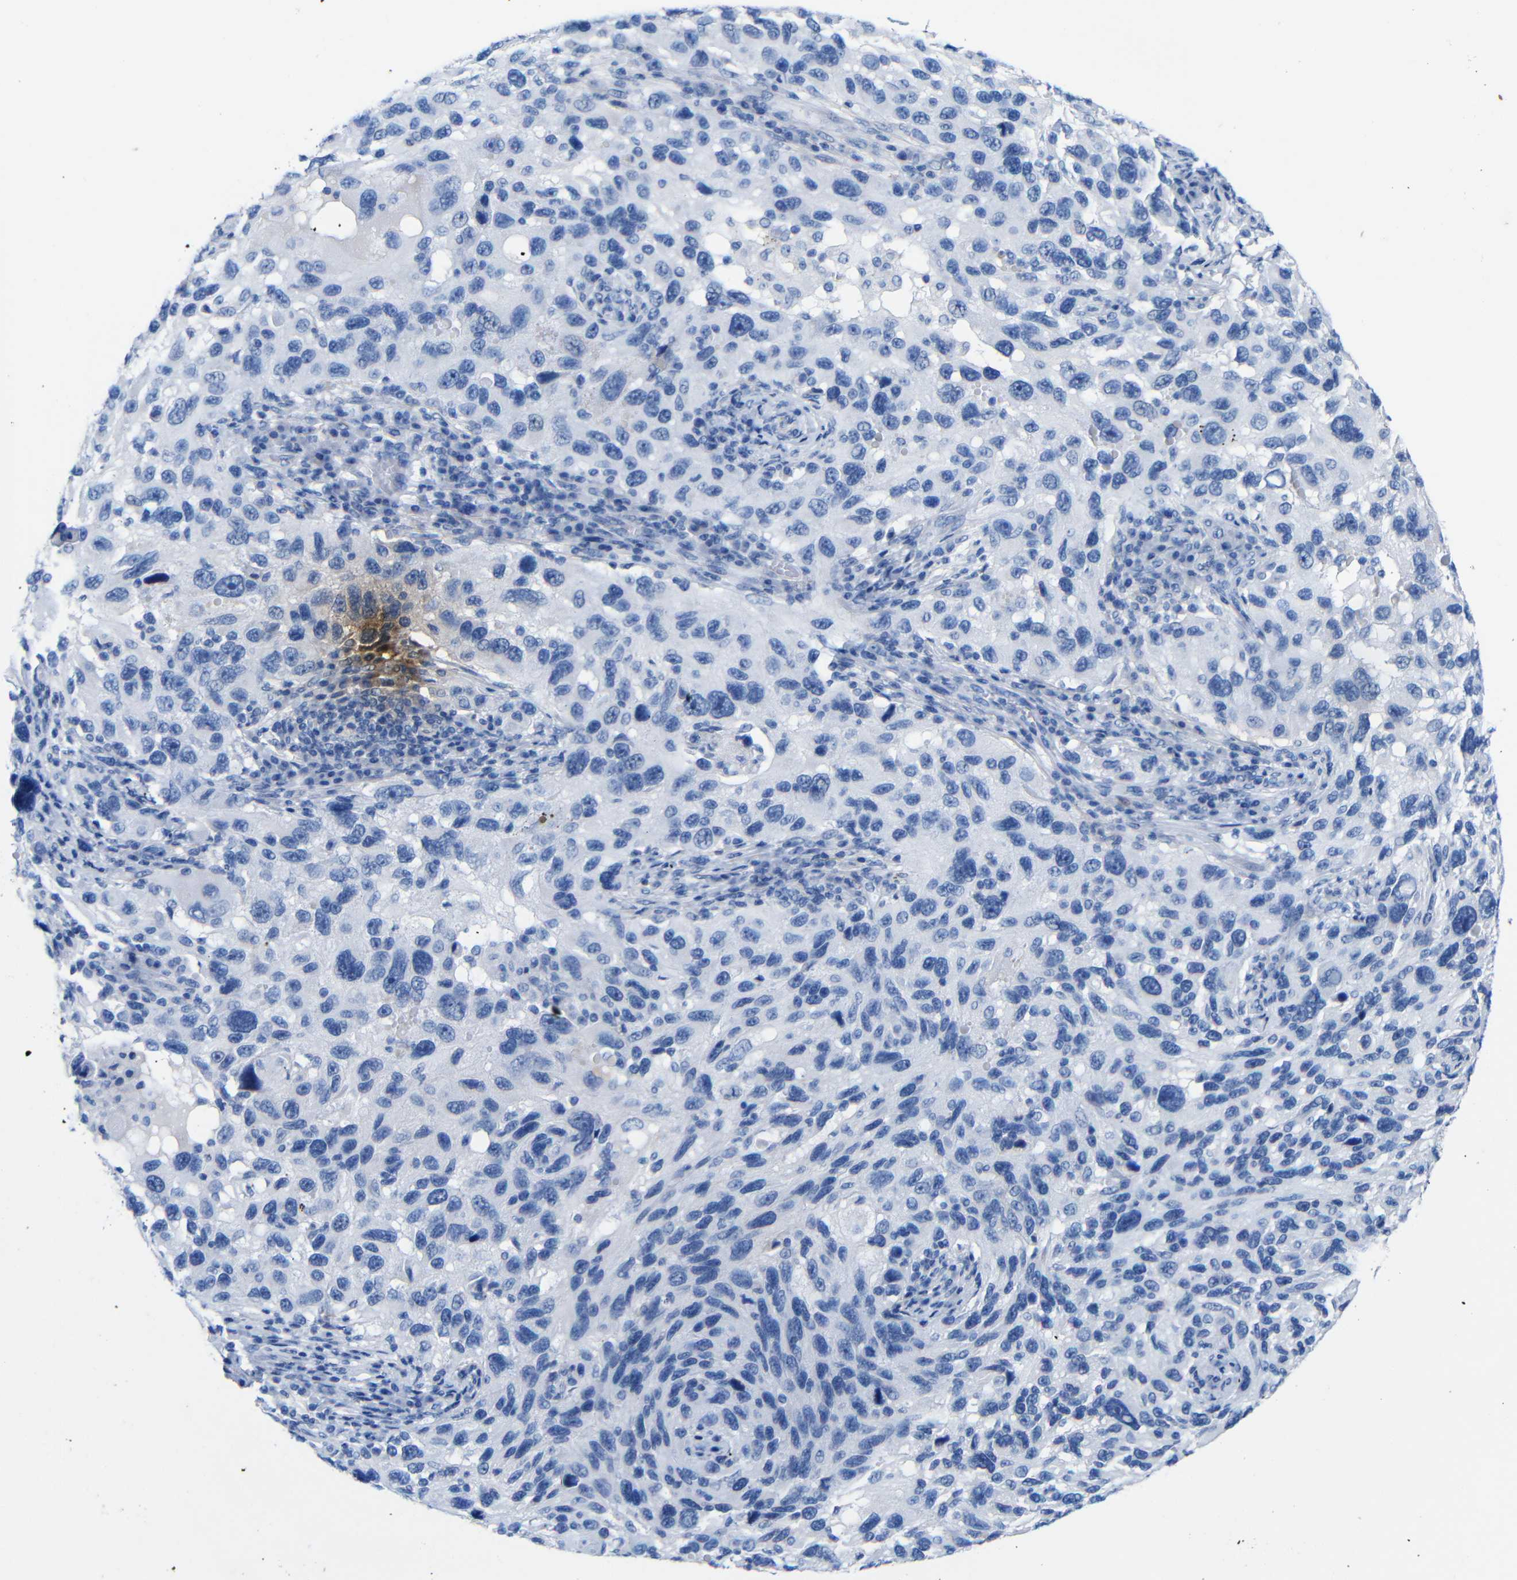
{"staining": {"intensity": "negative", "quantity": "none", "location": "none"}, "tissue": "melanoma", "cell_type": "Tumor cells", "image_type": "cancer", "snomed": [{"axis": "morphology", "description": "Malignant melanoma, NOS"}, {"axis": "topography", "description": "Skin"}], "caption": "There is no significant expression in tumor cells of melanoma. (Brightfield microscopy of DAB (3,3'-diaminobenzidine) IHC at high magnification).", "gene": "CGNL1", "patient": {"sex": "male", "age": 53}}